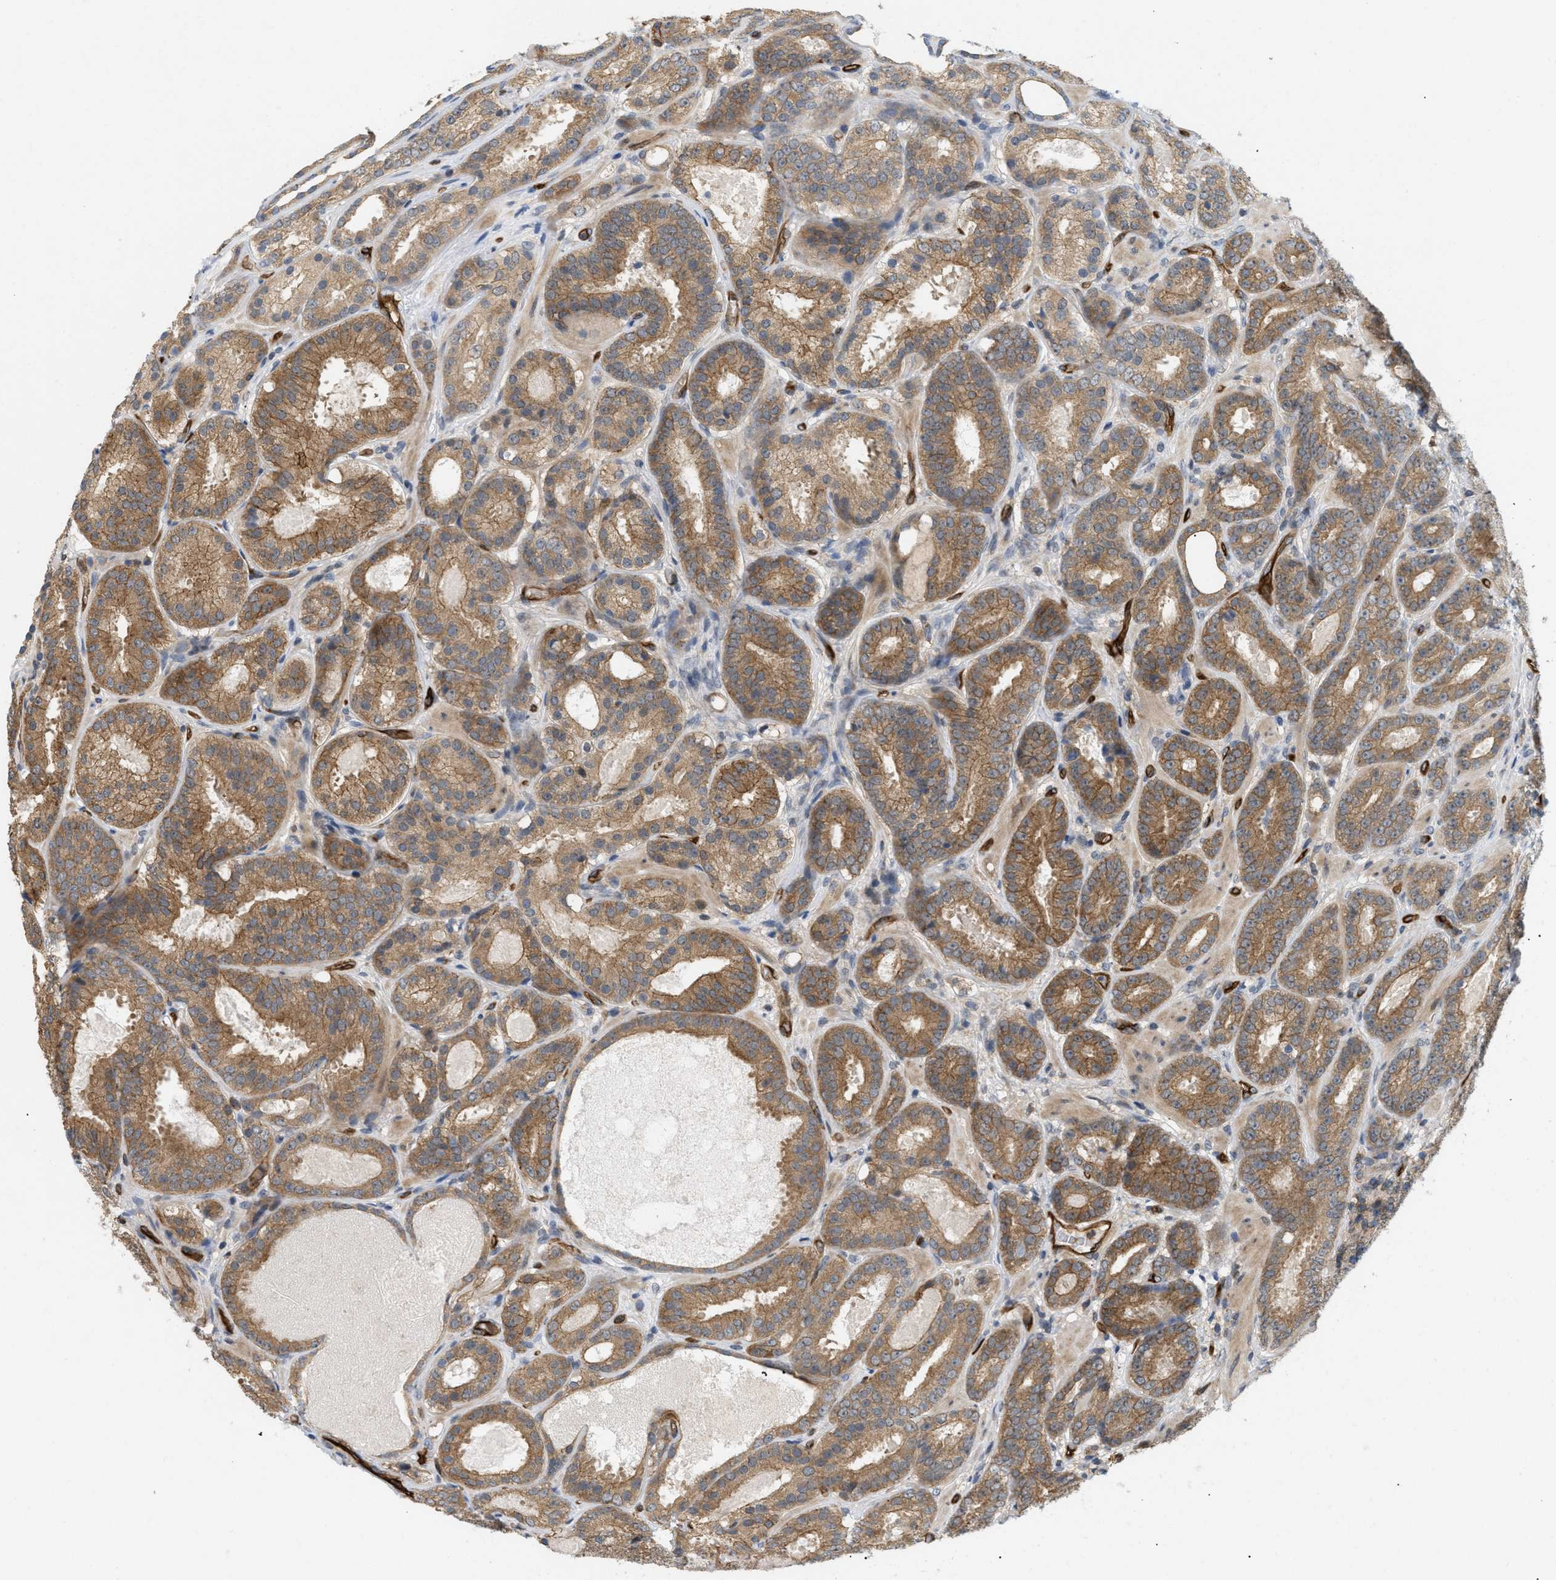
{"staining": {"intensity": "moderate", "quantity": ">75%", "location": "cytoplasmic/membranous"}, "tissue": "prostate cancer", "cell_type": "Tumor cells", "image_type": "cancer", "snomed": [{"axis": "morphology", "description": "Adenocarcinoma, Low grade"}, {"axis": "topography", "description": "Prostate"}], "caption": "IHC (DAB) staining of human prostate cancer demonstrates moderate cytoplasmic/membranous protein staining in approximately >75% of tumor cells.", "gene": "PALMD", "patient": {"sex": "male", "age": 69}}